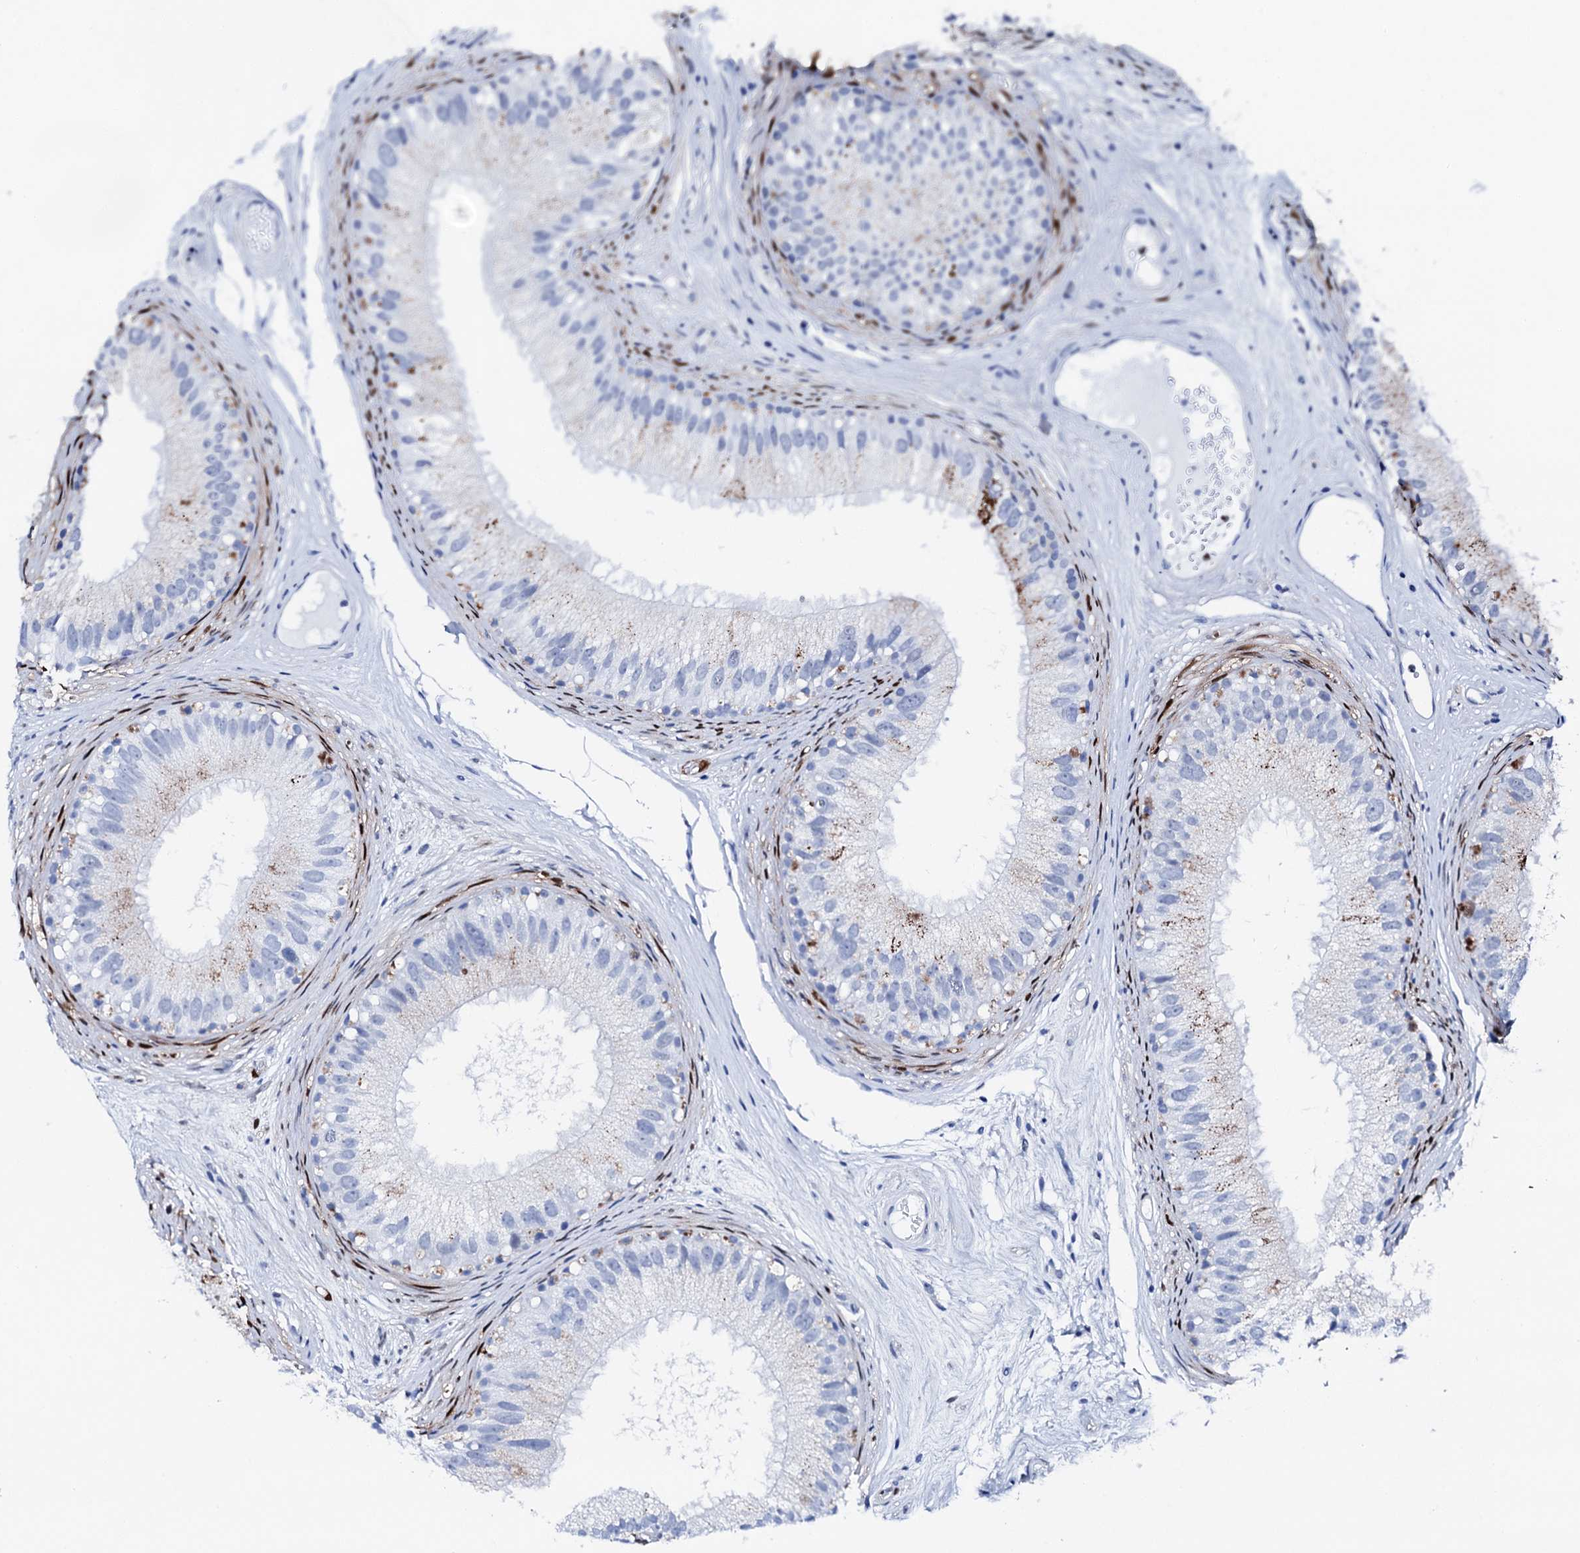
{"staining": {"intensity": "weak", "quantity": "<25%", "location": "cytoplasmic/membranous"}, "tissue": "epididymis", "cell_type": "Glandular cells", "image_type": "normal", "snomed": [{"axis": "morphology", "description": "Normal tissue, NOS"}, {"axis": "topography", "description": "Epididymis"}], "caption": "Immunohistochemistry (IHC) of normal epididymis shows no positivity in glandular cells. (DAB immunohistochemistry with hematoxylin counter stain).", "gene": "NRIP2", "patient": {"sex": "male", "age": 77}}